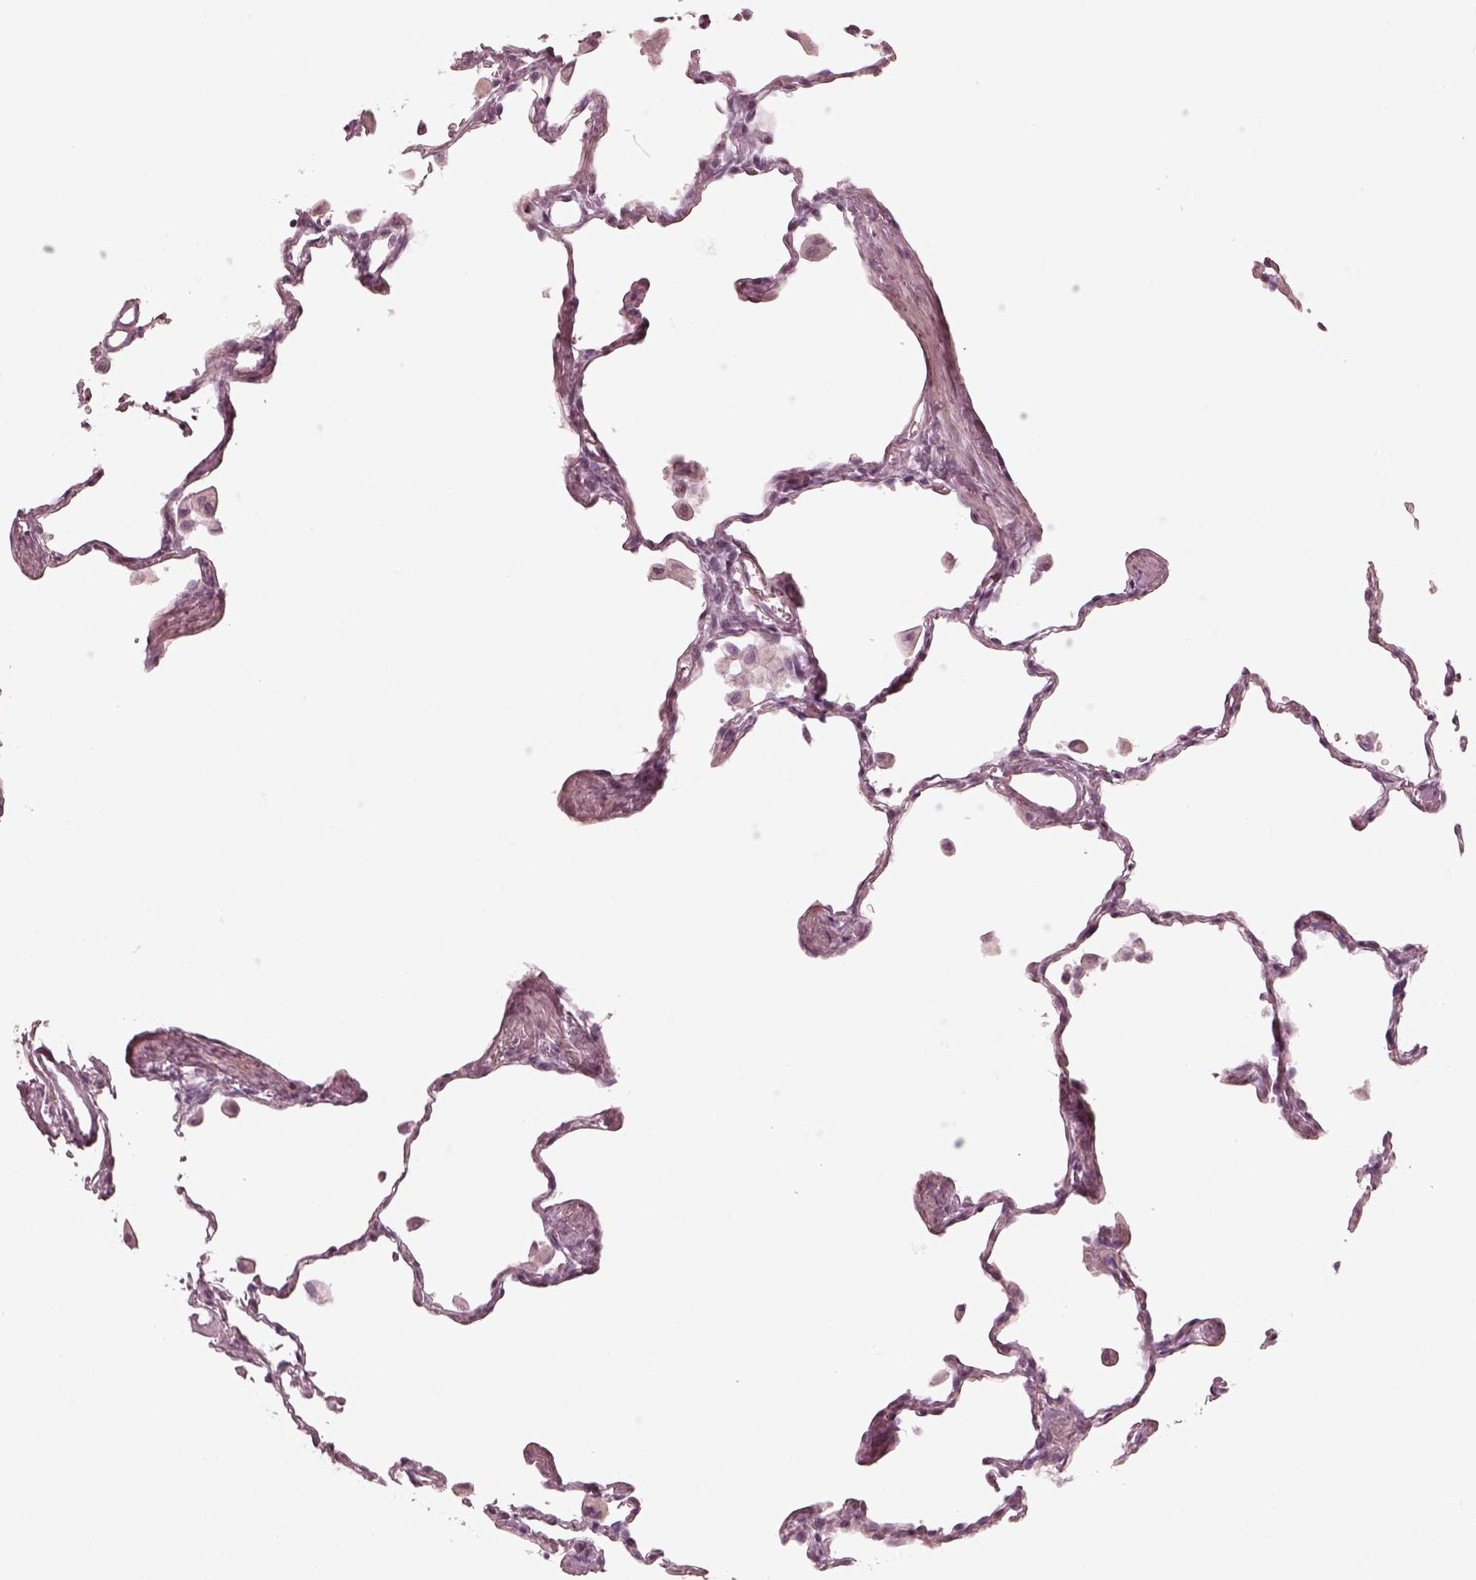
{"staining": {"intensity": "negative", "quantity": "none", "location": "none"}, "tissue": "lung", "cell_type": "Alveolar cells", "image_type": "normal", "snomed": [{"axis": "morphology", "description": "Normal tissue, NOS"}, {"axis": "topography", "description": "Lung"}], "caption": "An image of lung stained for a protein exhibits no brown staining in alveolar cells. (Immunohistochemistry, brightfield microscopy, high magnification).", "gene": "ENSG00000289258", "patient": {"sex": "female", "age": 47}}